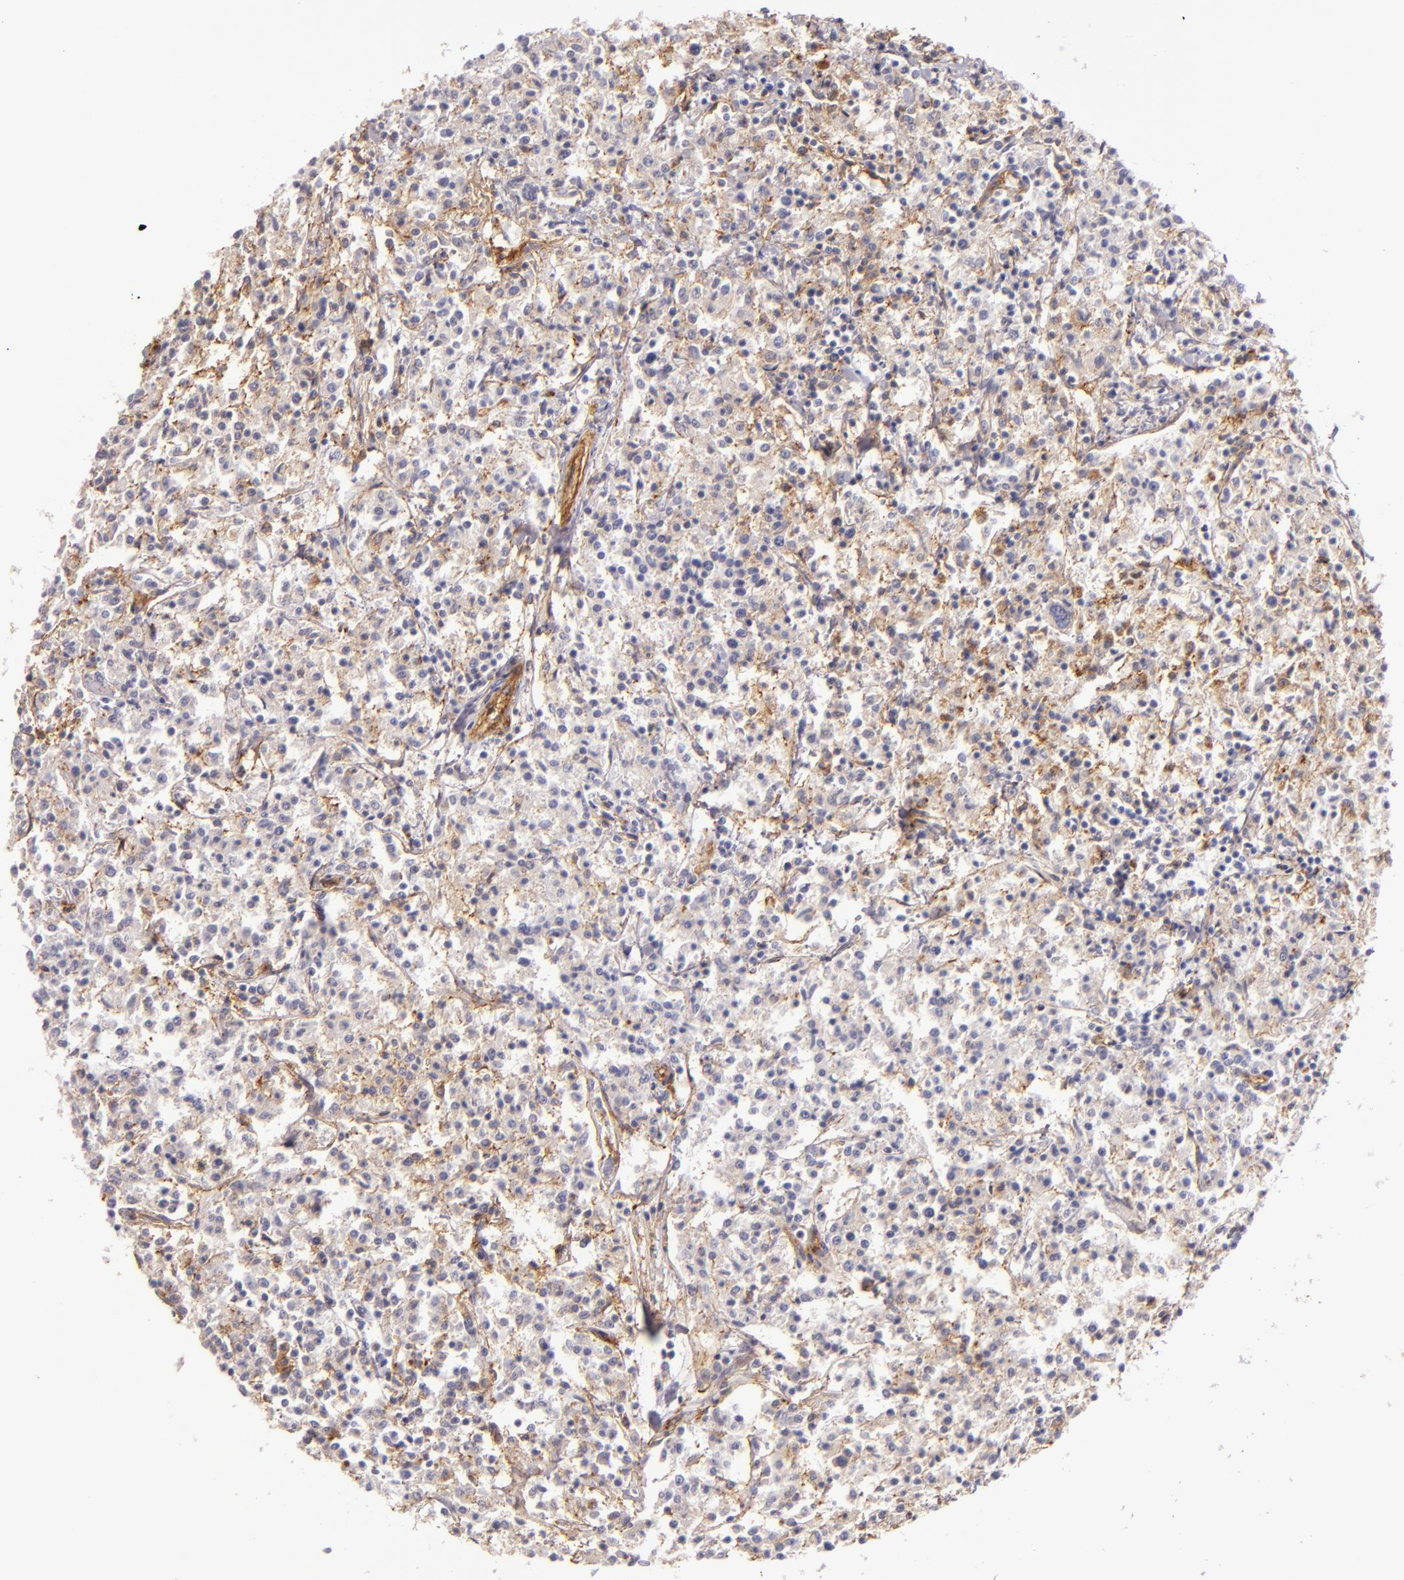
{"staining": {"intensity": "negative", "quantity": "none", "location": "none"}, "tissue": "lymphoma", "cell_type": "Tumor cells", "image_type": "cancer", "snomed": [{"axis": "morphology", "description": "Malignant lymphoma, non-Hodgkin's type, Low grade"}, {"axis": "topography", "description": "Small intestine"}], "caption": "This is an immunohistochemistry (IHC) photomicrograph of human malignant lymphoma, non-Hodgkin's type (low-grade). There is no expression in tumor cells.", "gene": "CD9", "patient": {"sex": "female", "age": 59}}